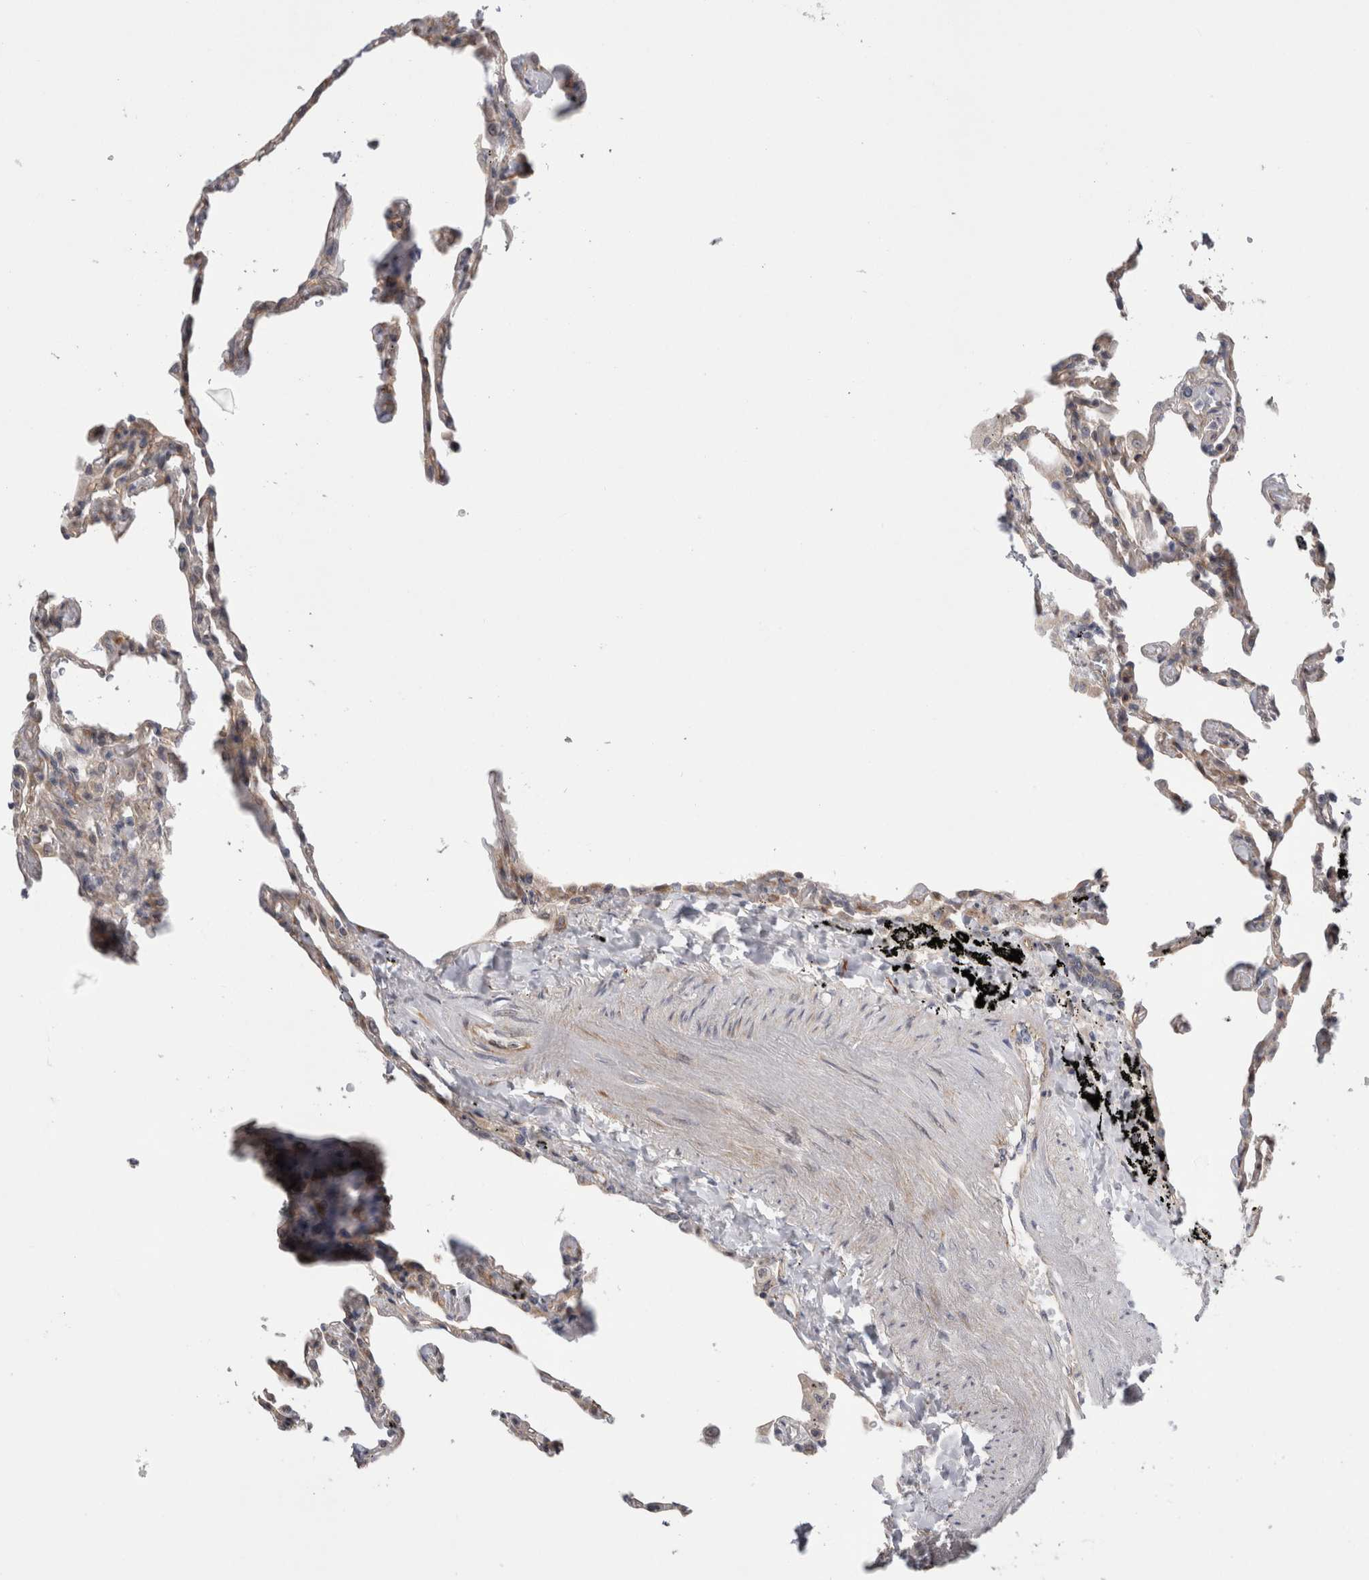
{"staining": {"intensity": "negative", "quantity": "none", "location": "none"}, "tissue": "lung", "cell_type": "Alveolar cells", "image_type": "normal", "snomed": [{"axis": "morphology", "description": "Normal tissue, NOS"}, {"axis": "topography", "description": "Lung"}], "caption": "Photomicrograph shows no protein staining in alveolar cells of normal lung.", "gene": "TAFA5", "patient": {"sex": "male", "age": 59}}